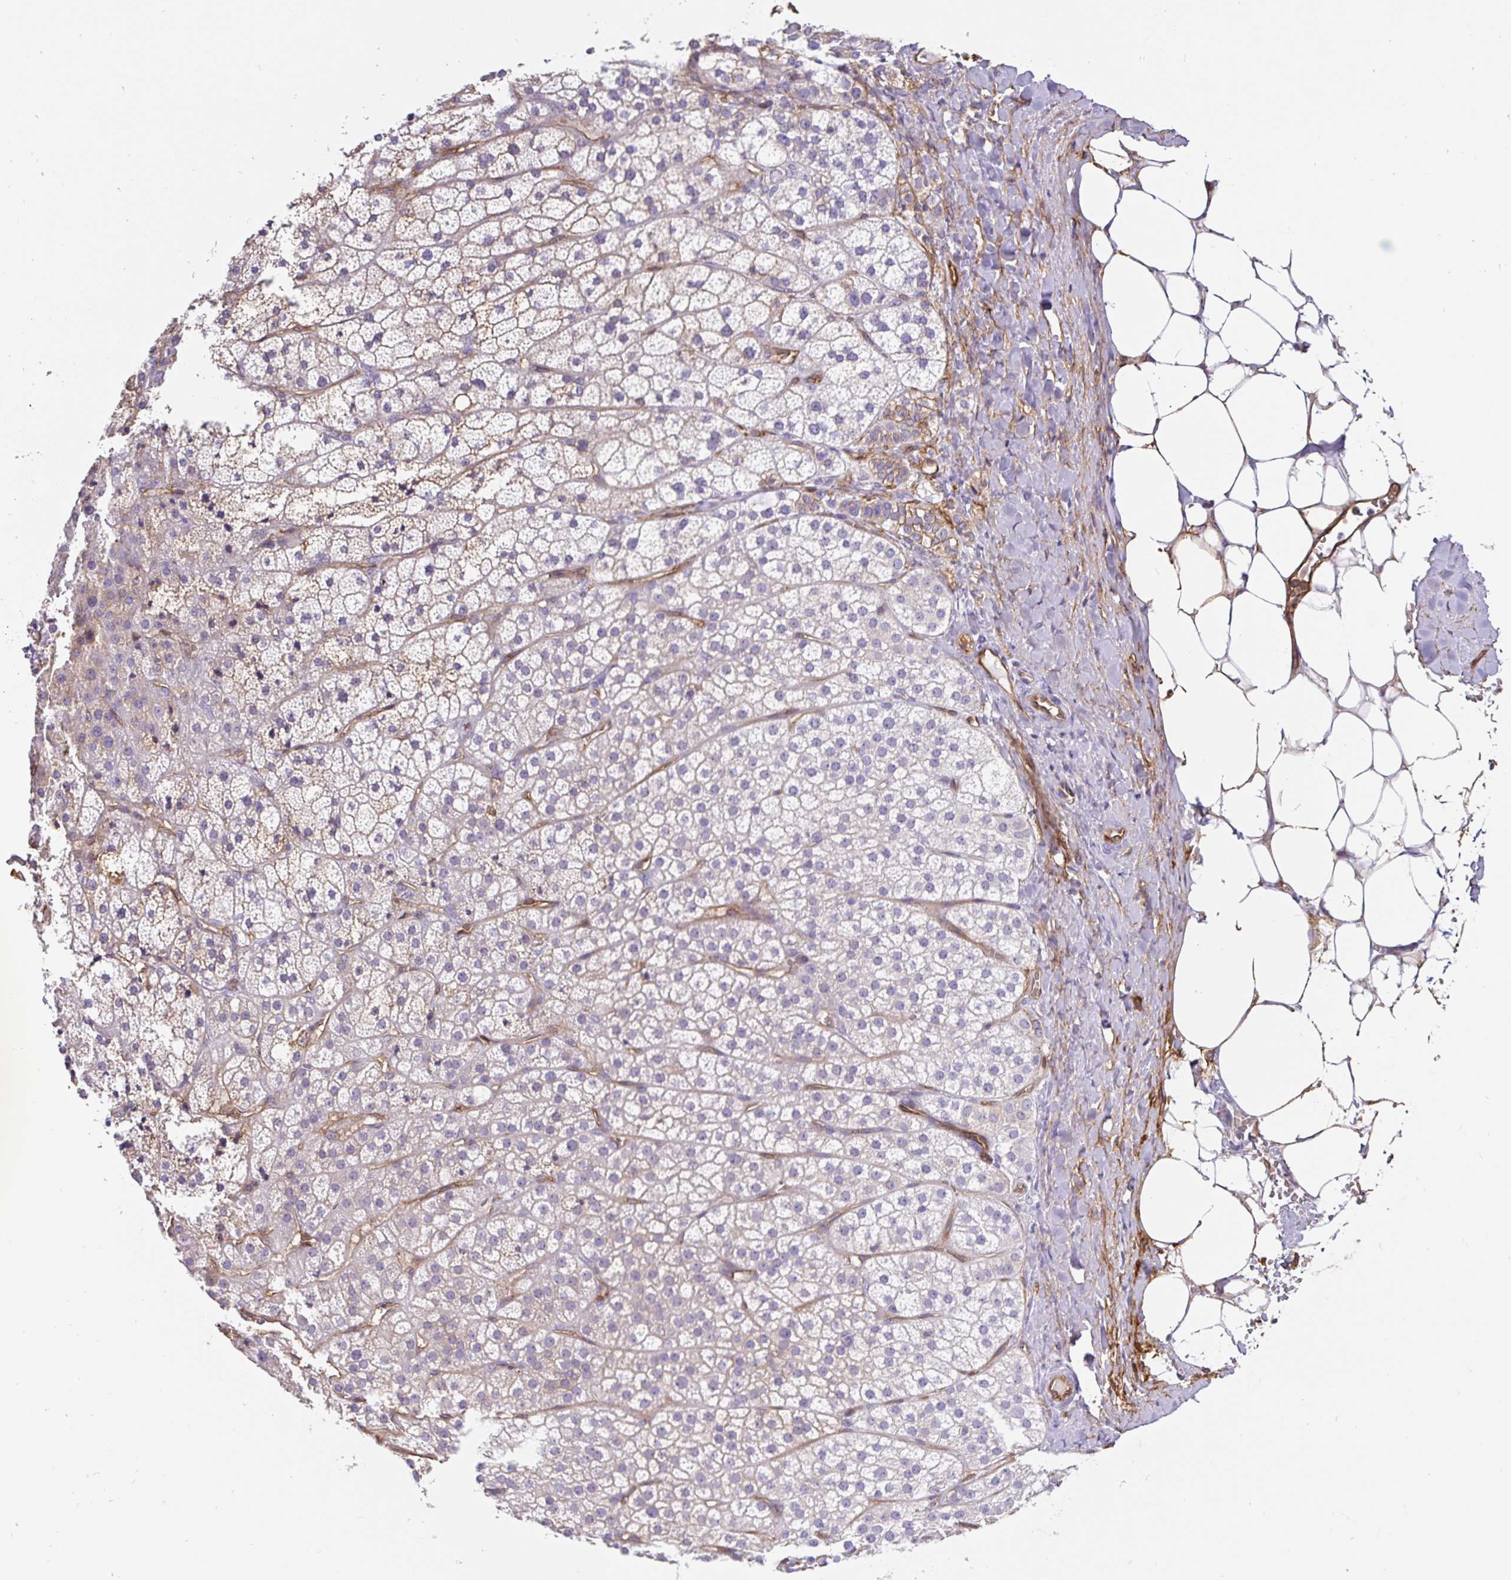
{"staining": {"intensity": "negative", "quantity": "none", "location": "none"}, "tissue": "adrenal gland", "cell_type": "Glandular cells", "image_type": "normal", "snomed": [{"axis": "morphology", "description": "Normal tissue, NOS"}, {"axis": "topography", "description": "Adrenal gland"}], "caption": "Normal adrenal gland was stained to show a protein in brown. There is no significant positivity in glandular cells. (Stains: DAB (3,3'-diaminobenzidine) immunohistochemistry (IHC) with hematoxylin counter stain, Microscopy: brightfield microscopy at high magnification).", "gene": "ANXA2", "patient": {"sex": "male", "age": 53}}